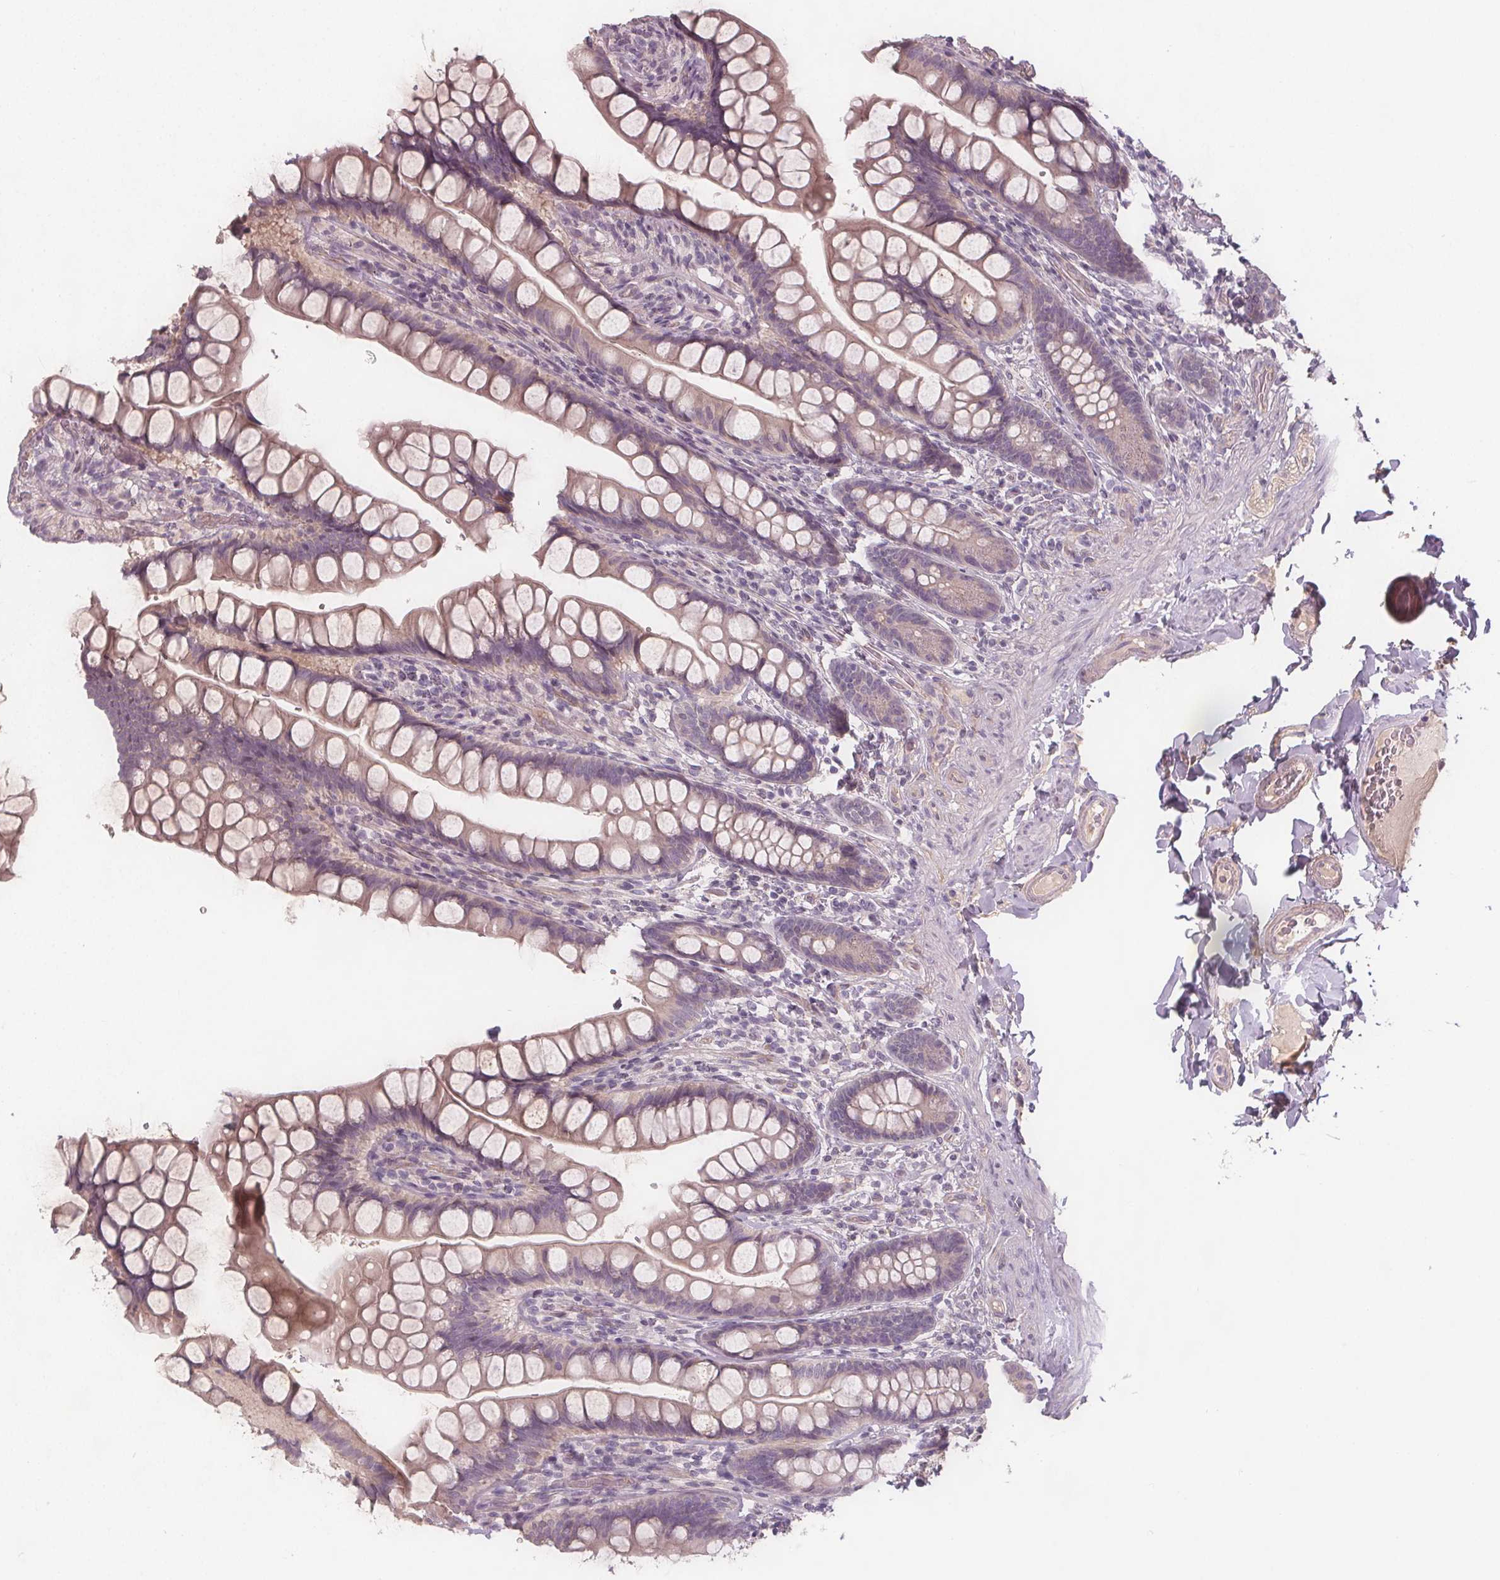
{"staining": {"intensity": "weak", "quantity": "<25%", "location": "cytoplasmic/membranous"}, "tissue": "small intestine", "cell_type": "Glandular cells", "image_type": "normal", "snomed": [{"axis": "morphology", "description": "Normal tissue, NOS"}, {"axis": "topography", "description": "Small intestine"}], "caption": "A high-resolution histopathology image shows IHC staining of unremarkable small intestine, which reveals no significant positivity in glandular cells. Nuclei are stained in blue.", "gene": "VNN1", "patient": {"sex": "male", "age": 70}}